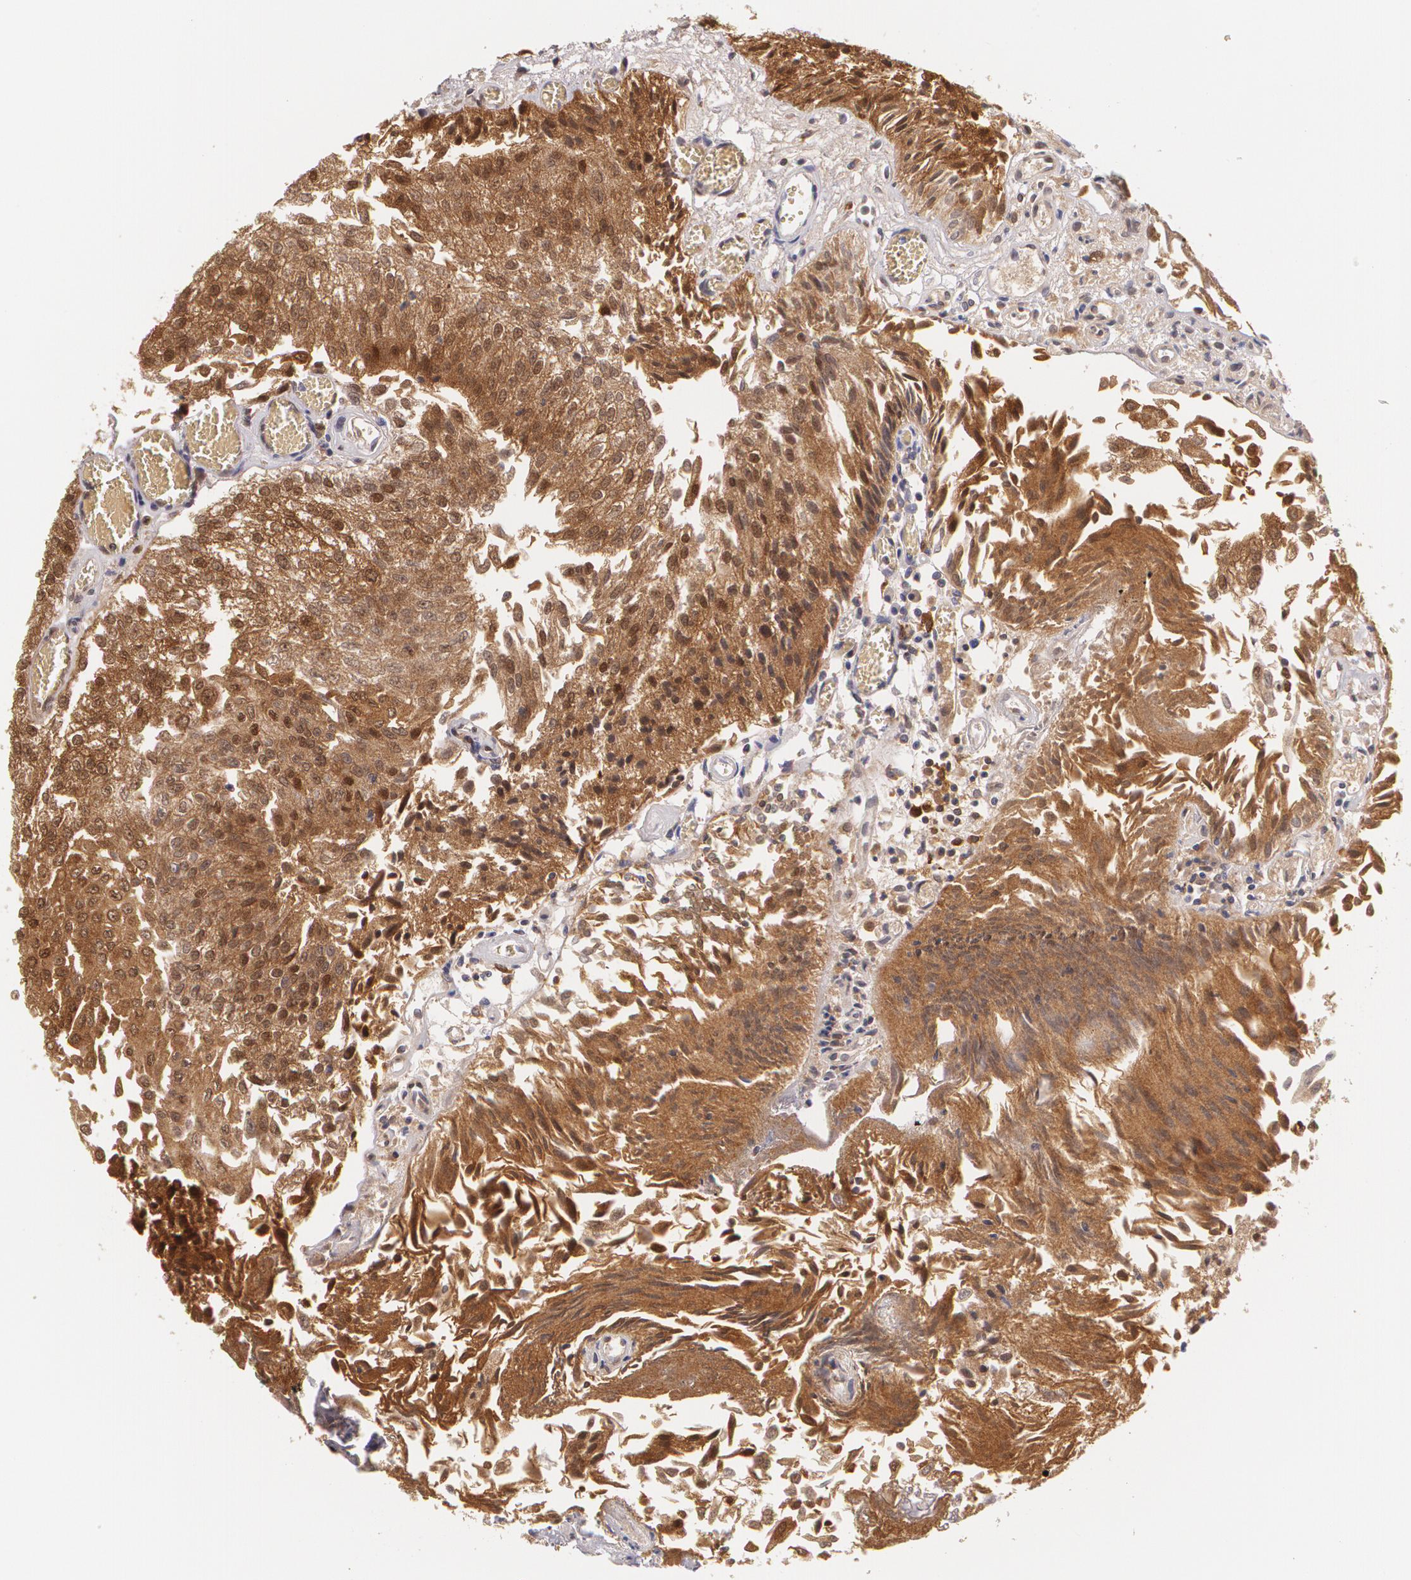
{"staining": {"intensity": "strong", "quantity": ">75%", "location": "cytoplasmic/membranous,nuclear"}, "tissue": "urothelial cancer", "cell_type": "Tumor cells", "image_type": "cancer", "snomed": [{"axis": "morphology", "description": "Urothelial carcinoma, Low grade"}, {"axis": "topography", "description": "Urinary bladder"}], "caption": "A high-resolution micrograph shows immunohistochemistry staining of urothelial cancer, which displays strong cytoplasmic/membranous and nuclear positivity in approximately >75% of tumor cells. (brown staining indicates protein expression, while blue staining denotes nuclei).", "gene": "HSPH1", "patient": {"sex": "male", "age": 86}}